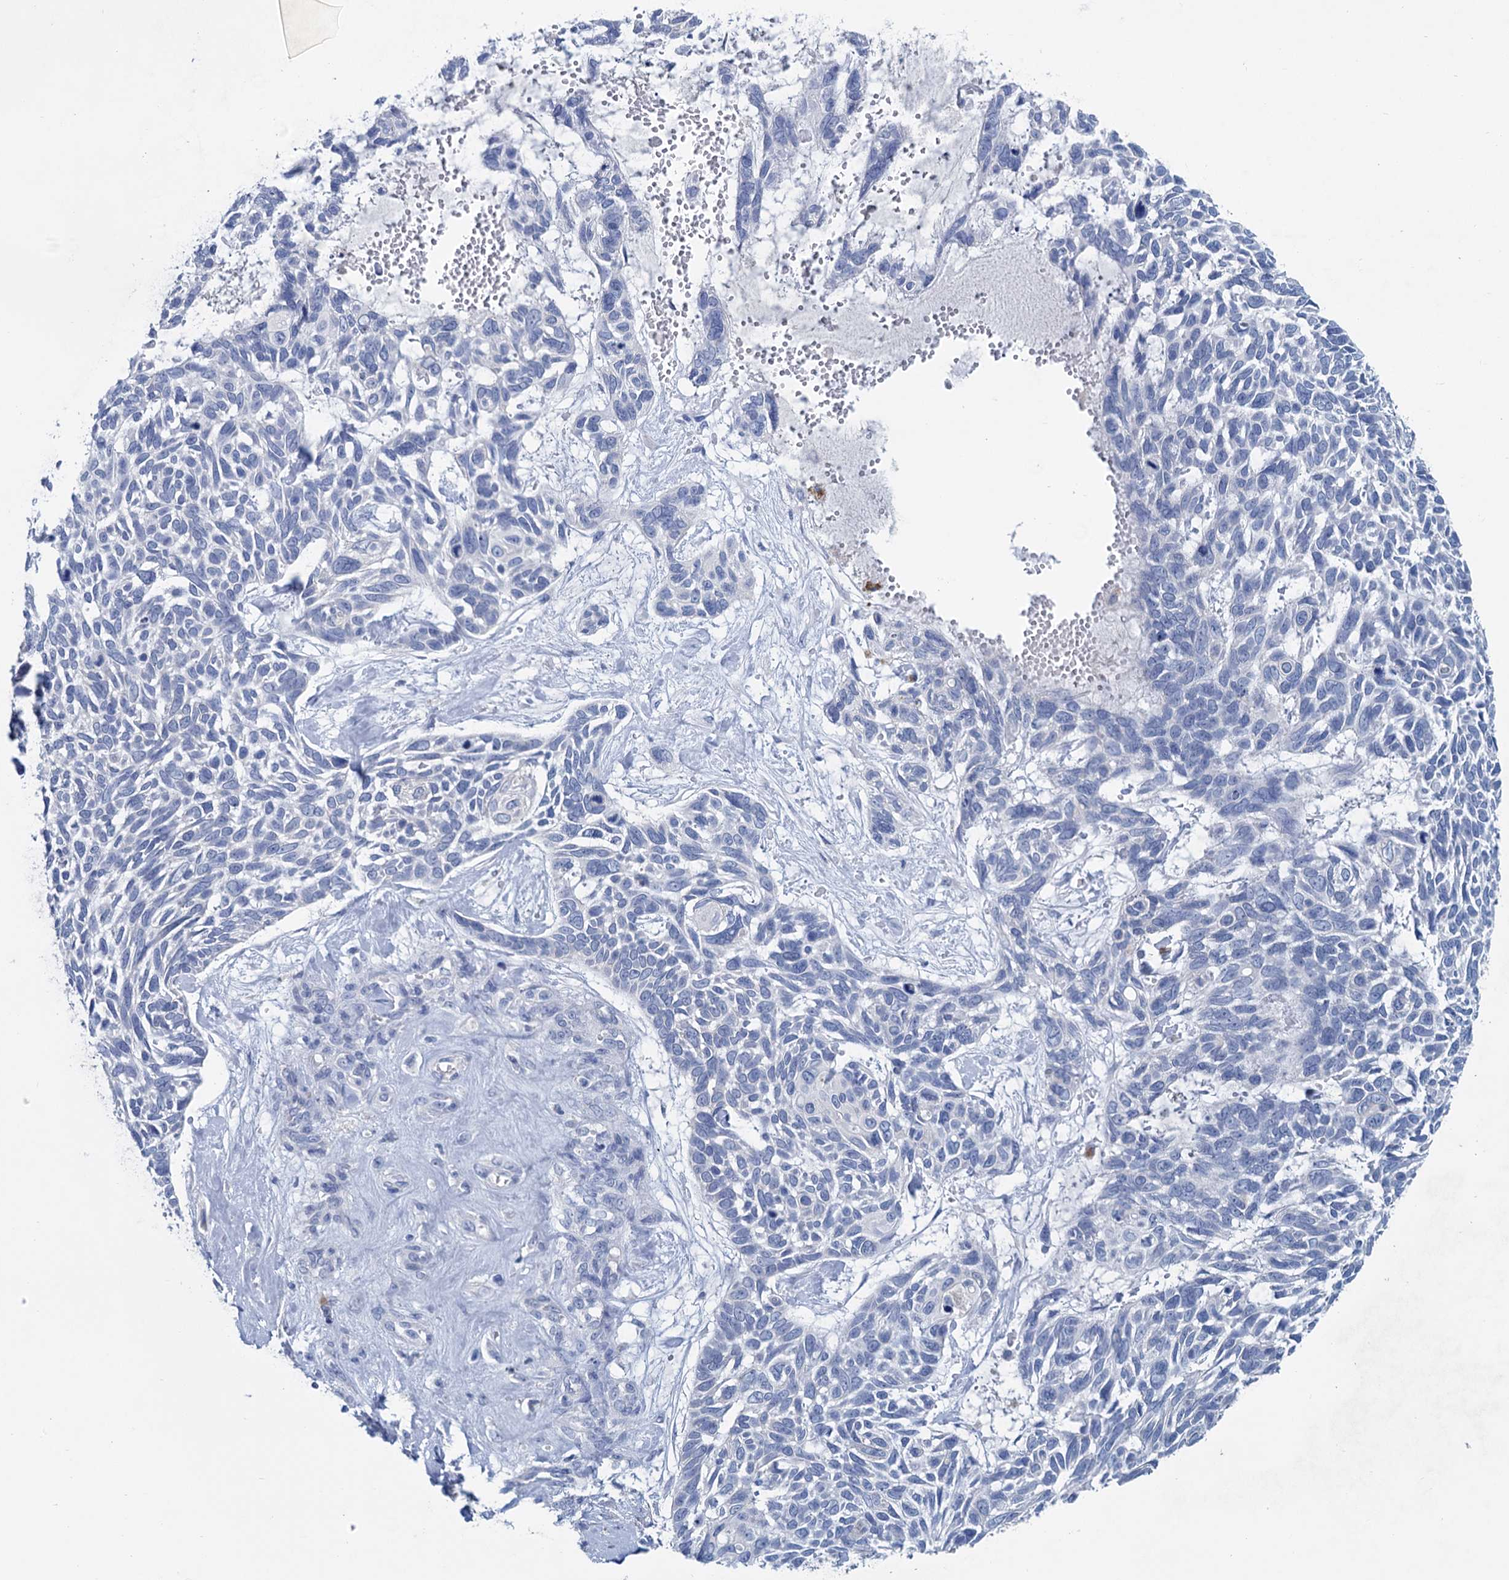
{"staining": {"intensity": "negative", "quantity": "none", "location": "none"}, "tissue": "skin cancer", "cell_type": "Tumor cells", "image_type": "cancer", "snomed": [{"axis": "morphology", "description": "Basal cell carcinoma"}, {"axis": "topography", "description": "Skin"}], "caption": "The micrograph exhibits no significant positivity in tumor cells of basal cell carcinoma (skin).", "gene": "MYOZ3", "patient": {"sex": "male", "age": 88}}